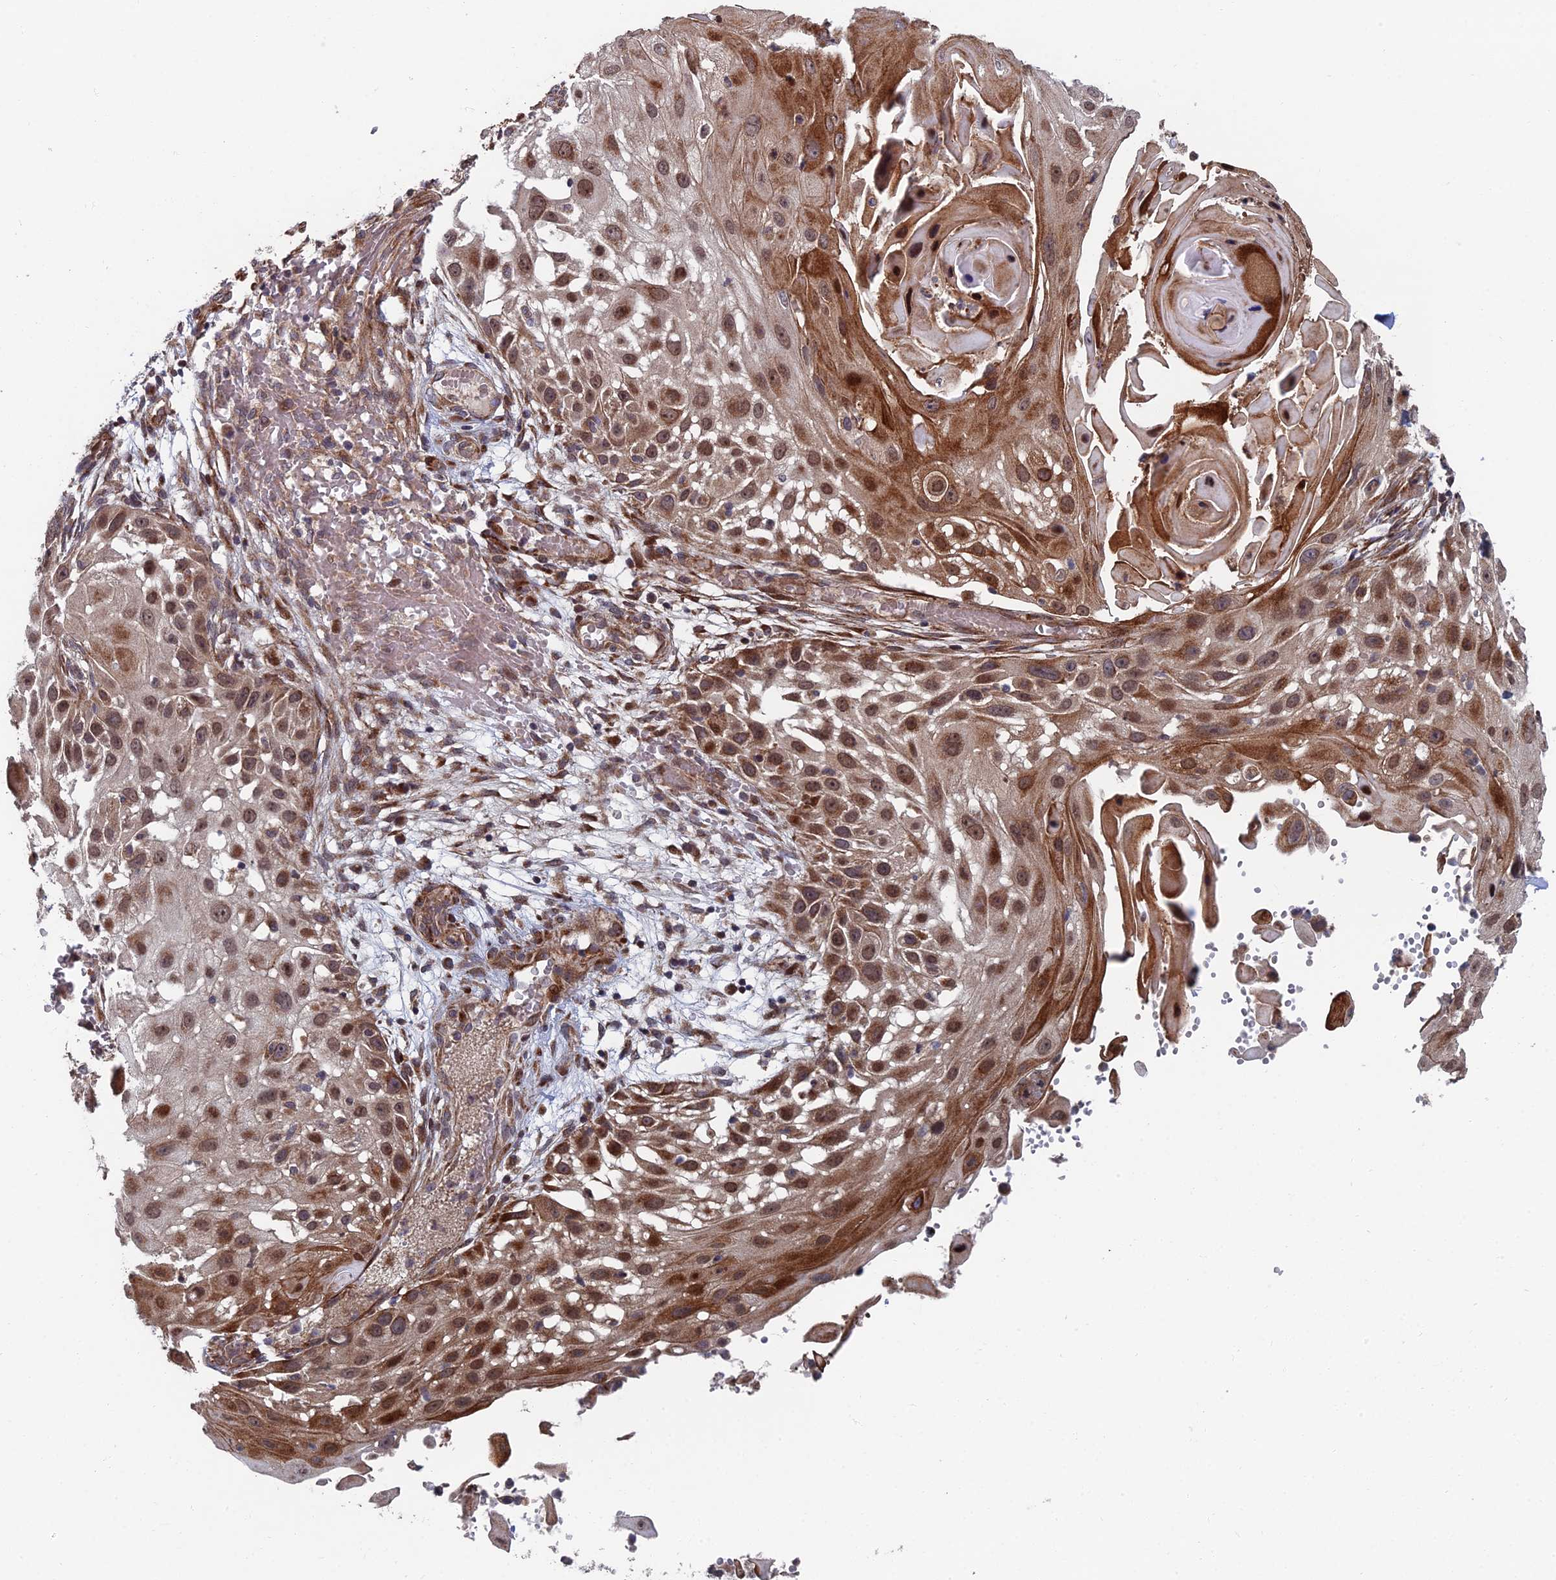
{"staining": {"intensity": "moderate", "quantity": "25%-75%", "location": "cytoplasmic/membranous,nuclear"}, "tissue": "skin cancer", "cell_type": "Tumor cells", "image_type": "cancer", "snomed": [{"axis": "morphology", "description": "Squamous cell carcinoma, NOS"}, {"axis": "topography", "description": "Skin"}], "caption": "Immunohistochemical staining of squamous cell carcinoma (skin) displays moderate cytoplasmic/membranous and nuclear protein staining in about 25%-75% of tumor cells.", "gene": "GTF2IRD1", "patient": {"sex": "female", "age": 44}}